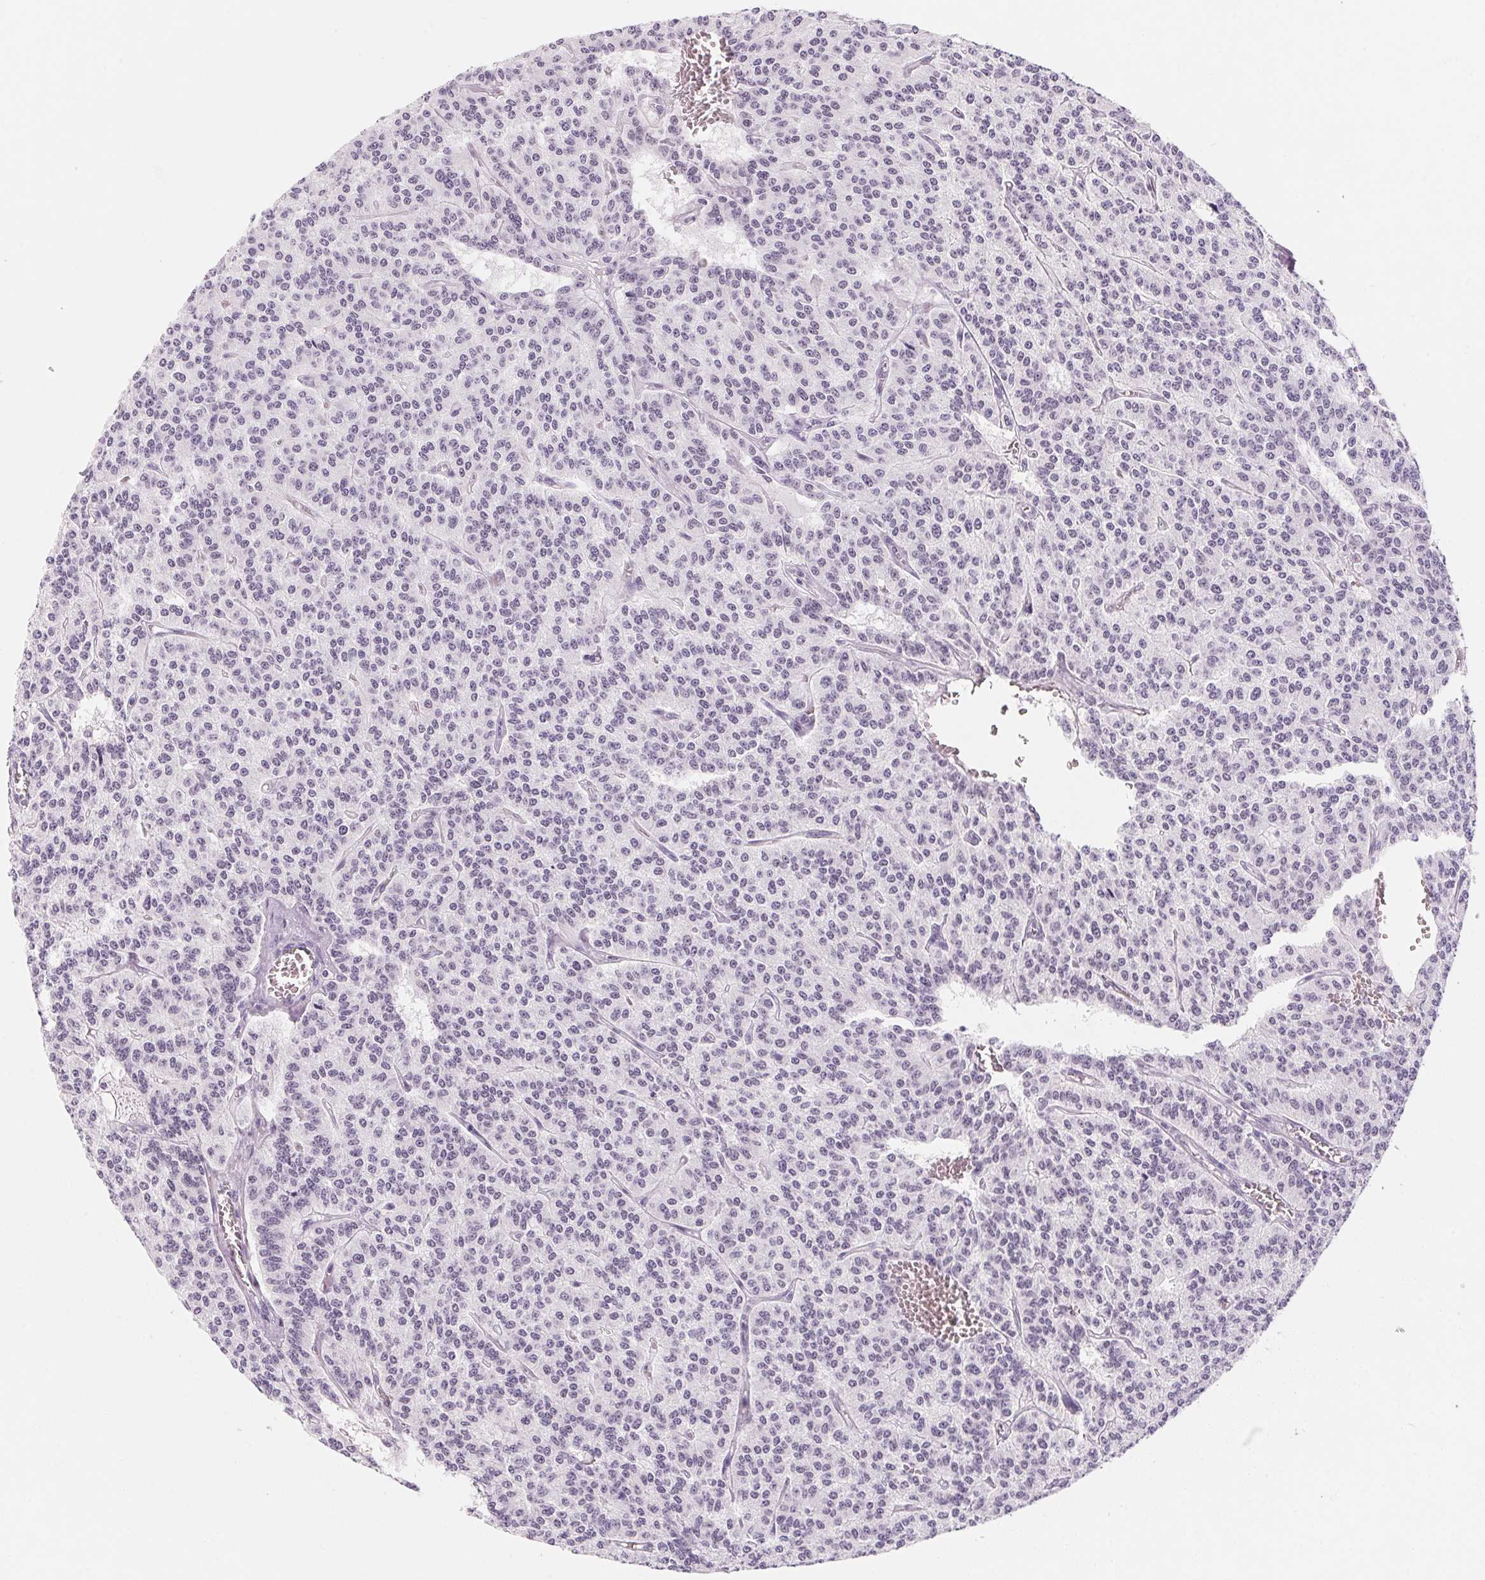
{"staining": {"intensity": "negative", "quantity": "none", "location": "none"}, "tissue": "carcinoid", "cell_type": "Tumor cells", "image_type": "cancer", "snomed": [{"axis": "morphology", "description": "Carcinoid, malignant, NOS"}, {"axis": "topography", "description": "Lung"}], "caption": "Immunohistochemistry image of carcinoid stained for a protein (brown), which reveals no staining in tumor cells.", "gene": "ZIC4", "patient": {"sex": "female", "age": 71}}